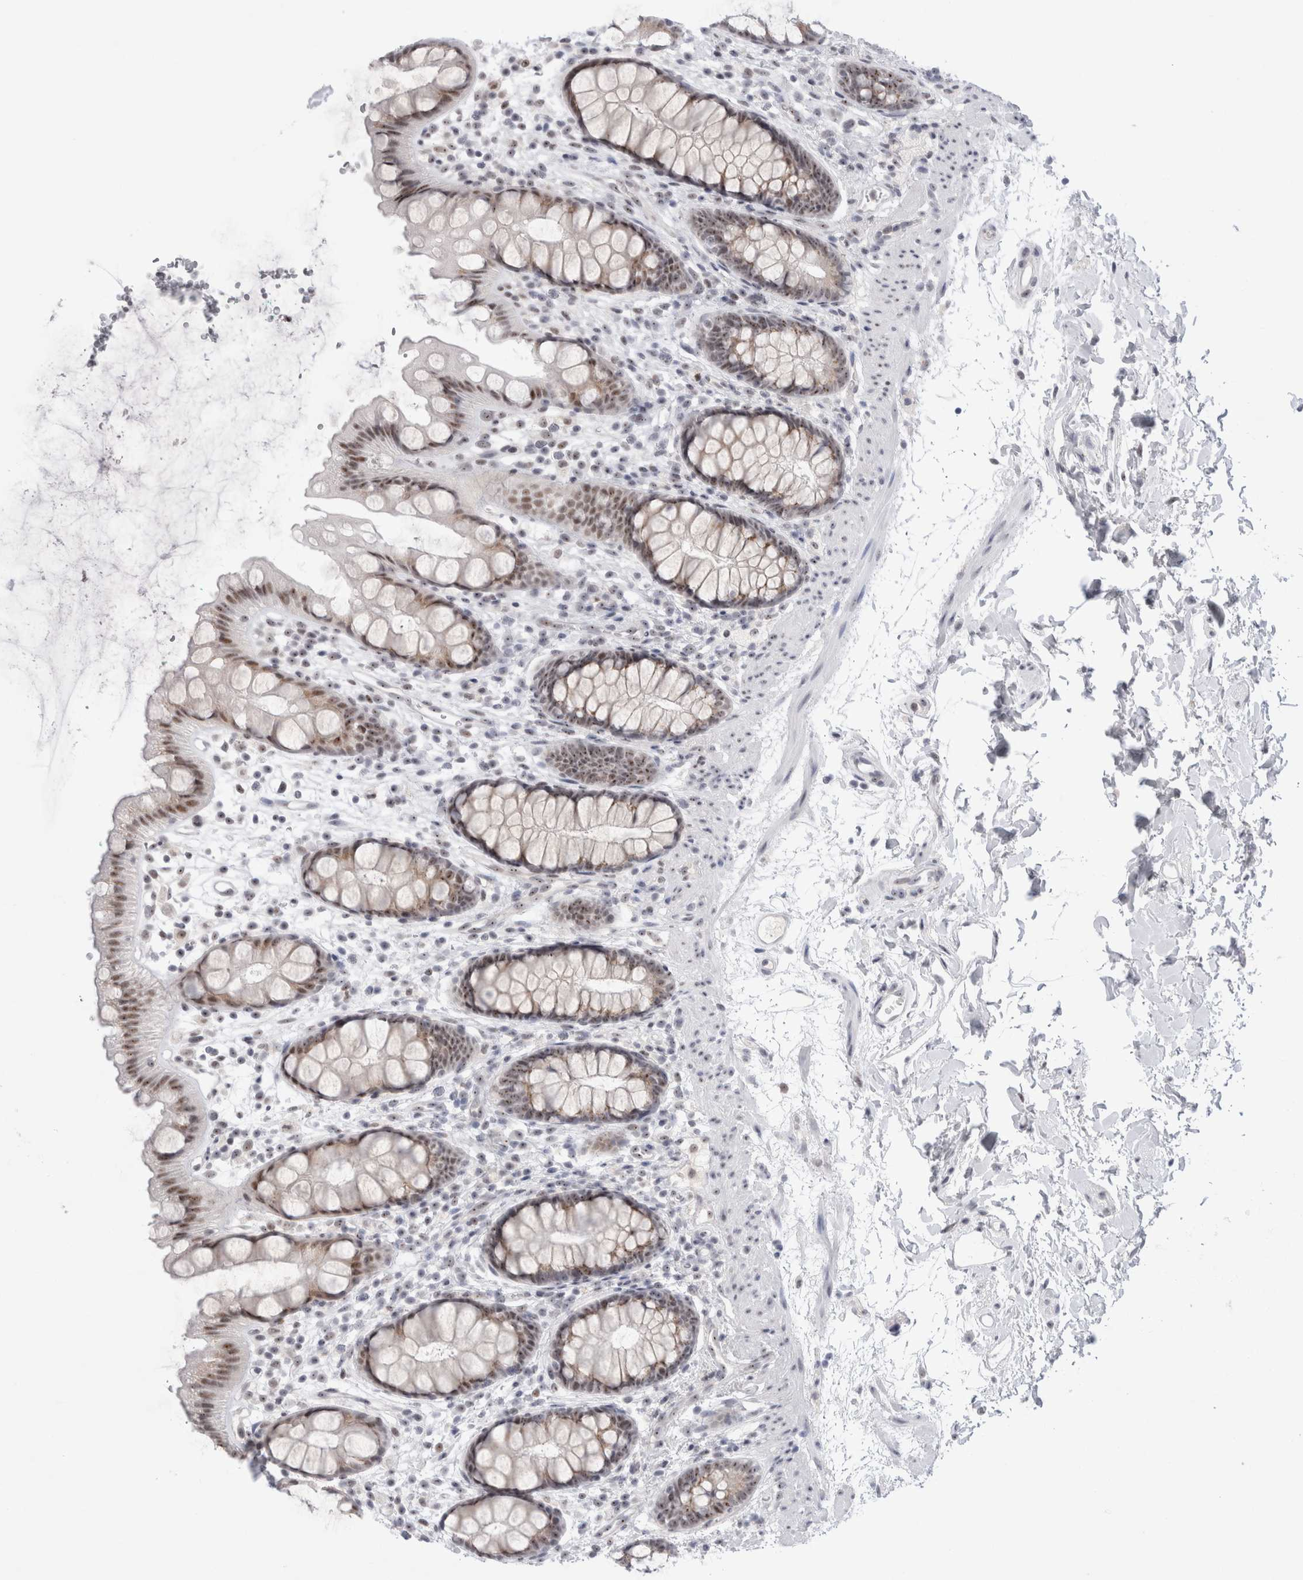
{"staining": {"intensity": "moderate", "quantity": ">75%", "location": "nuclear"}, "tissue": "rectum", "cell_type": "Glandular cells", "image_type": "normal", "snomed": [{"axis": "morphology", "description": "Normal tissue, NOS"}, {"axis": "topography", "description": "Rectum"}], "caption": "The immunohistochemical stain labels moderate nuclear positivity in glandular cells of benign rectum.", "gene": "CERS5", "patient": {"sex": "female", "age": 65}}